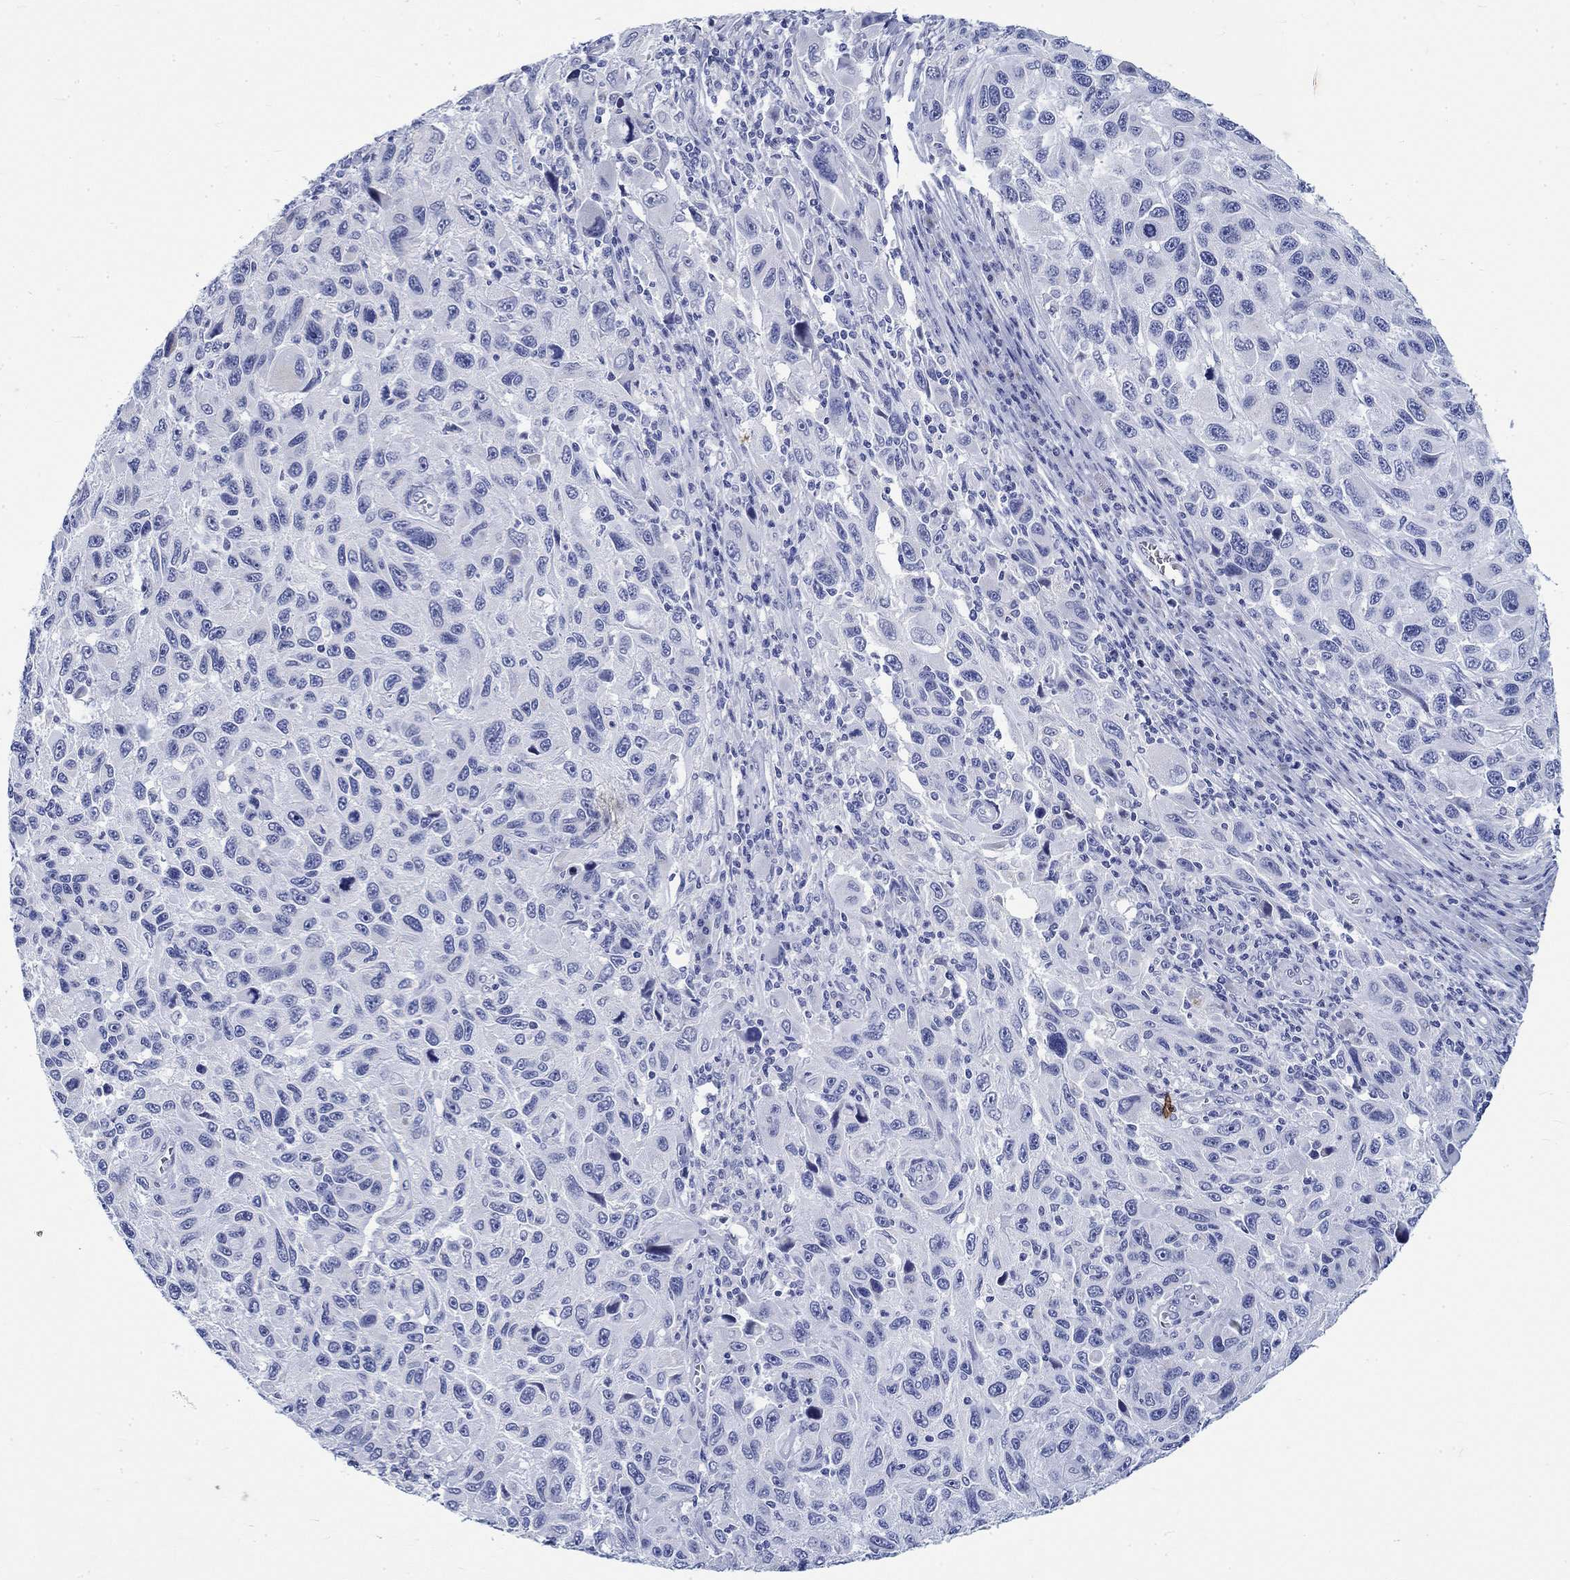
{"staining": {"intensity": "negative", "quantity": "none", "location": "none"}, "tissue": "melanoma", "cell_type": "Tumor cells", "image_type": "cancer", "snomed": [{"axis": "morphology", "description": "Malignant melanoma, NOS"}, {"axis": "topography", "description": "Skin"}], "caption": "Malignant melanoma was stained to show a protein in brown. There is no significant staining in tumor cells.", "gene": "KRT76", "patient": {"sex": "male", "age": 53}}